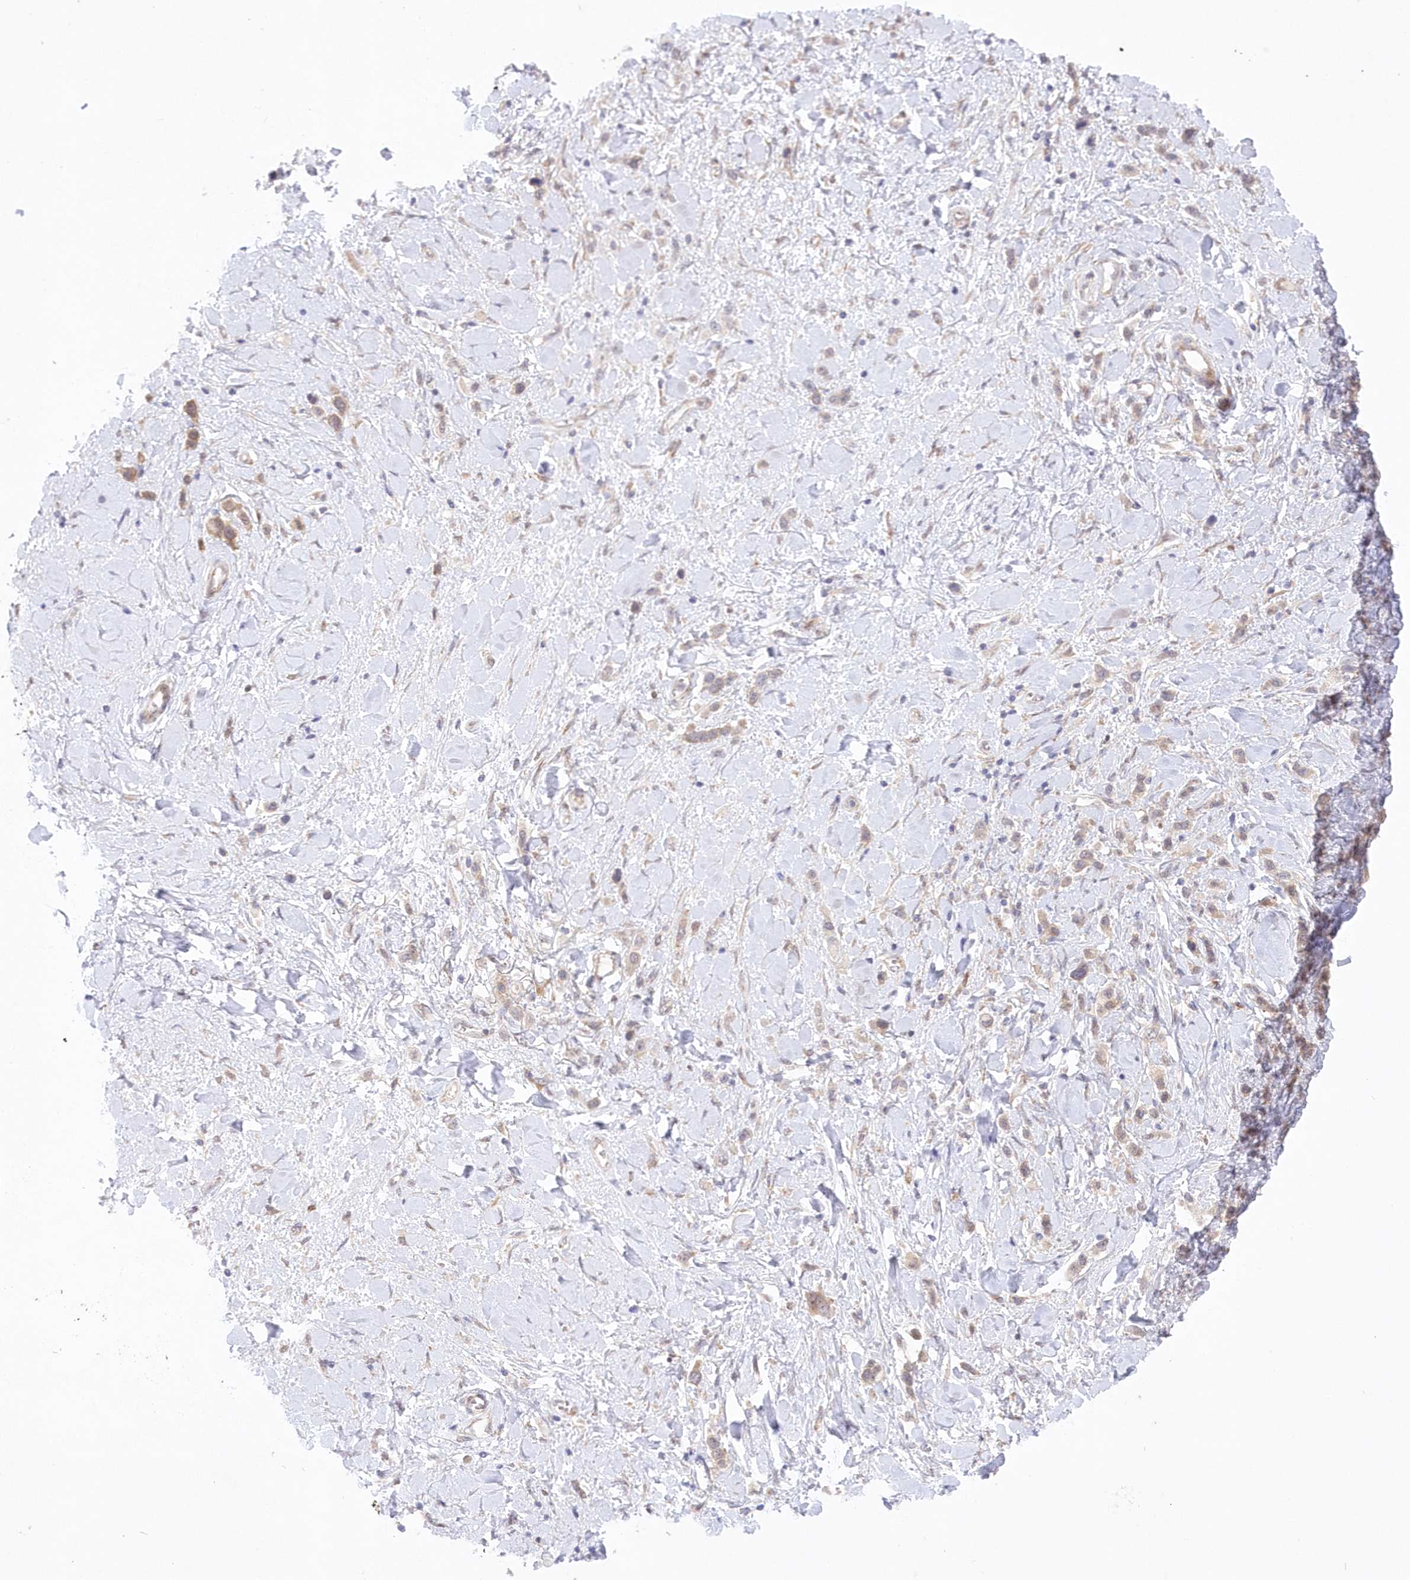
{"staining": {"intensity": "negative", "quantity": "none", "location": "none"}, "tissue": "stomach cancer", "cell_type": "Tumor cells", "image_type": "cancer", "snomed": [{"axis": "morphology", "description": "Normal tissue, NOS"}, {"axis": "morphology", "description": "Adenocarcinoma, NOS"}, {"axis": "topography", "description": "Stomach, upper"}, {"axis": "topography", "description": "Stomach"}], "caption": "Image shows no protein staining in tumor cells of stomach cancer tissue.", "gene": "RNPEP", "patient": {"sex": "female", "age": 65}}